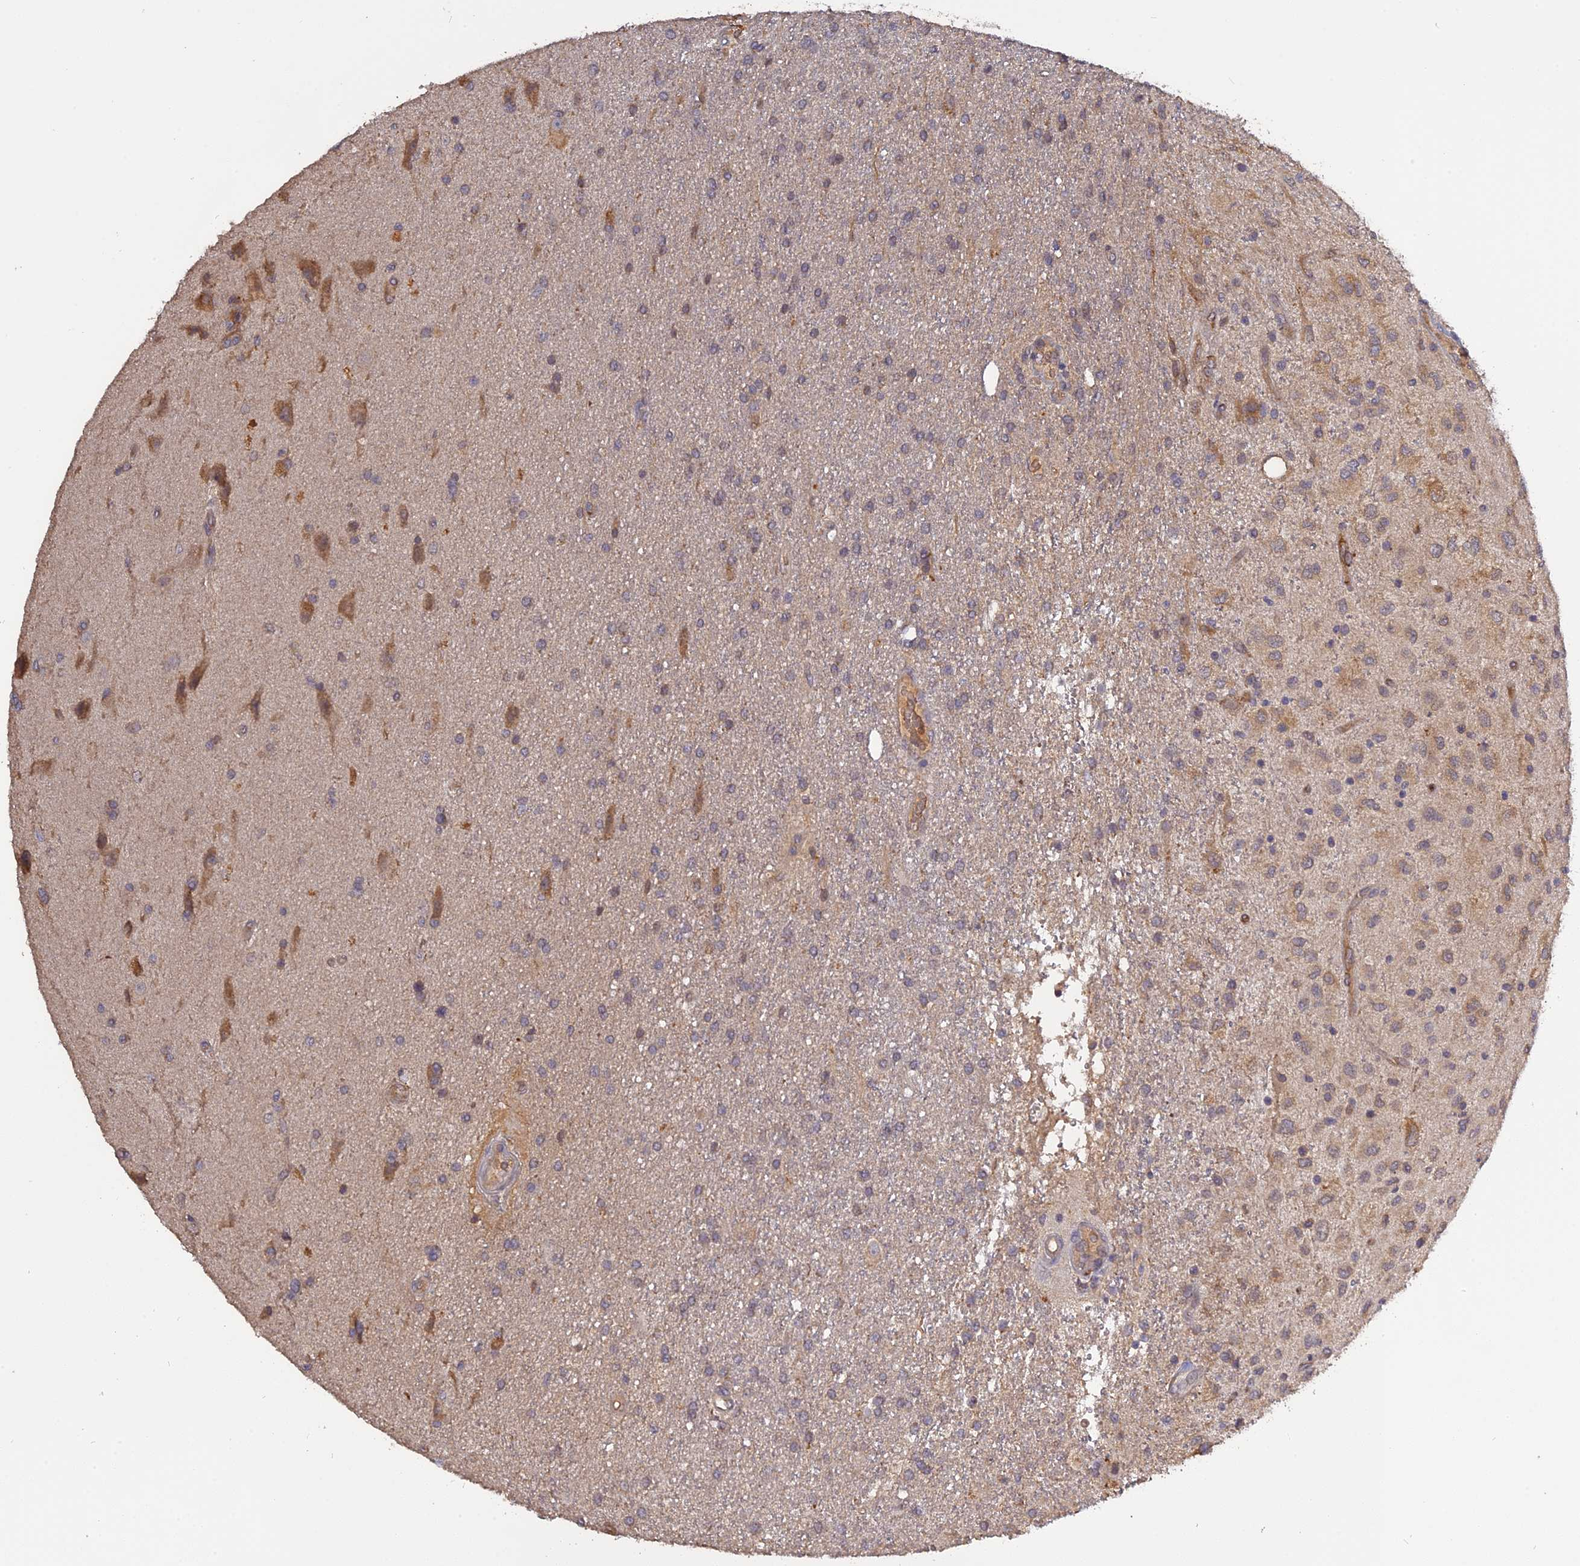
{"staining": {"intensity": "weak", "quantity": "25%-75%", "location": "cytoplasmic/membranous"}, "tissue": "glioma", "cell_type": "Tumor cells", "image_type": "cancer", "snomed": [{"axis": "morphology", "description": "Glioma, malignant, Low grade"}, {"axis": "topography", "description": "Brain"}], "caption": "Protein analysis of malignant glioma (low-grade) tissue exhibits weak cytoplasmic/membranous positivity in approximately 25%-75% of tumor cells.", "gene": "PPIC", "patient": {"sex": "male", "age": 66}}